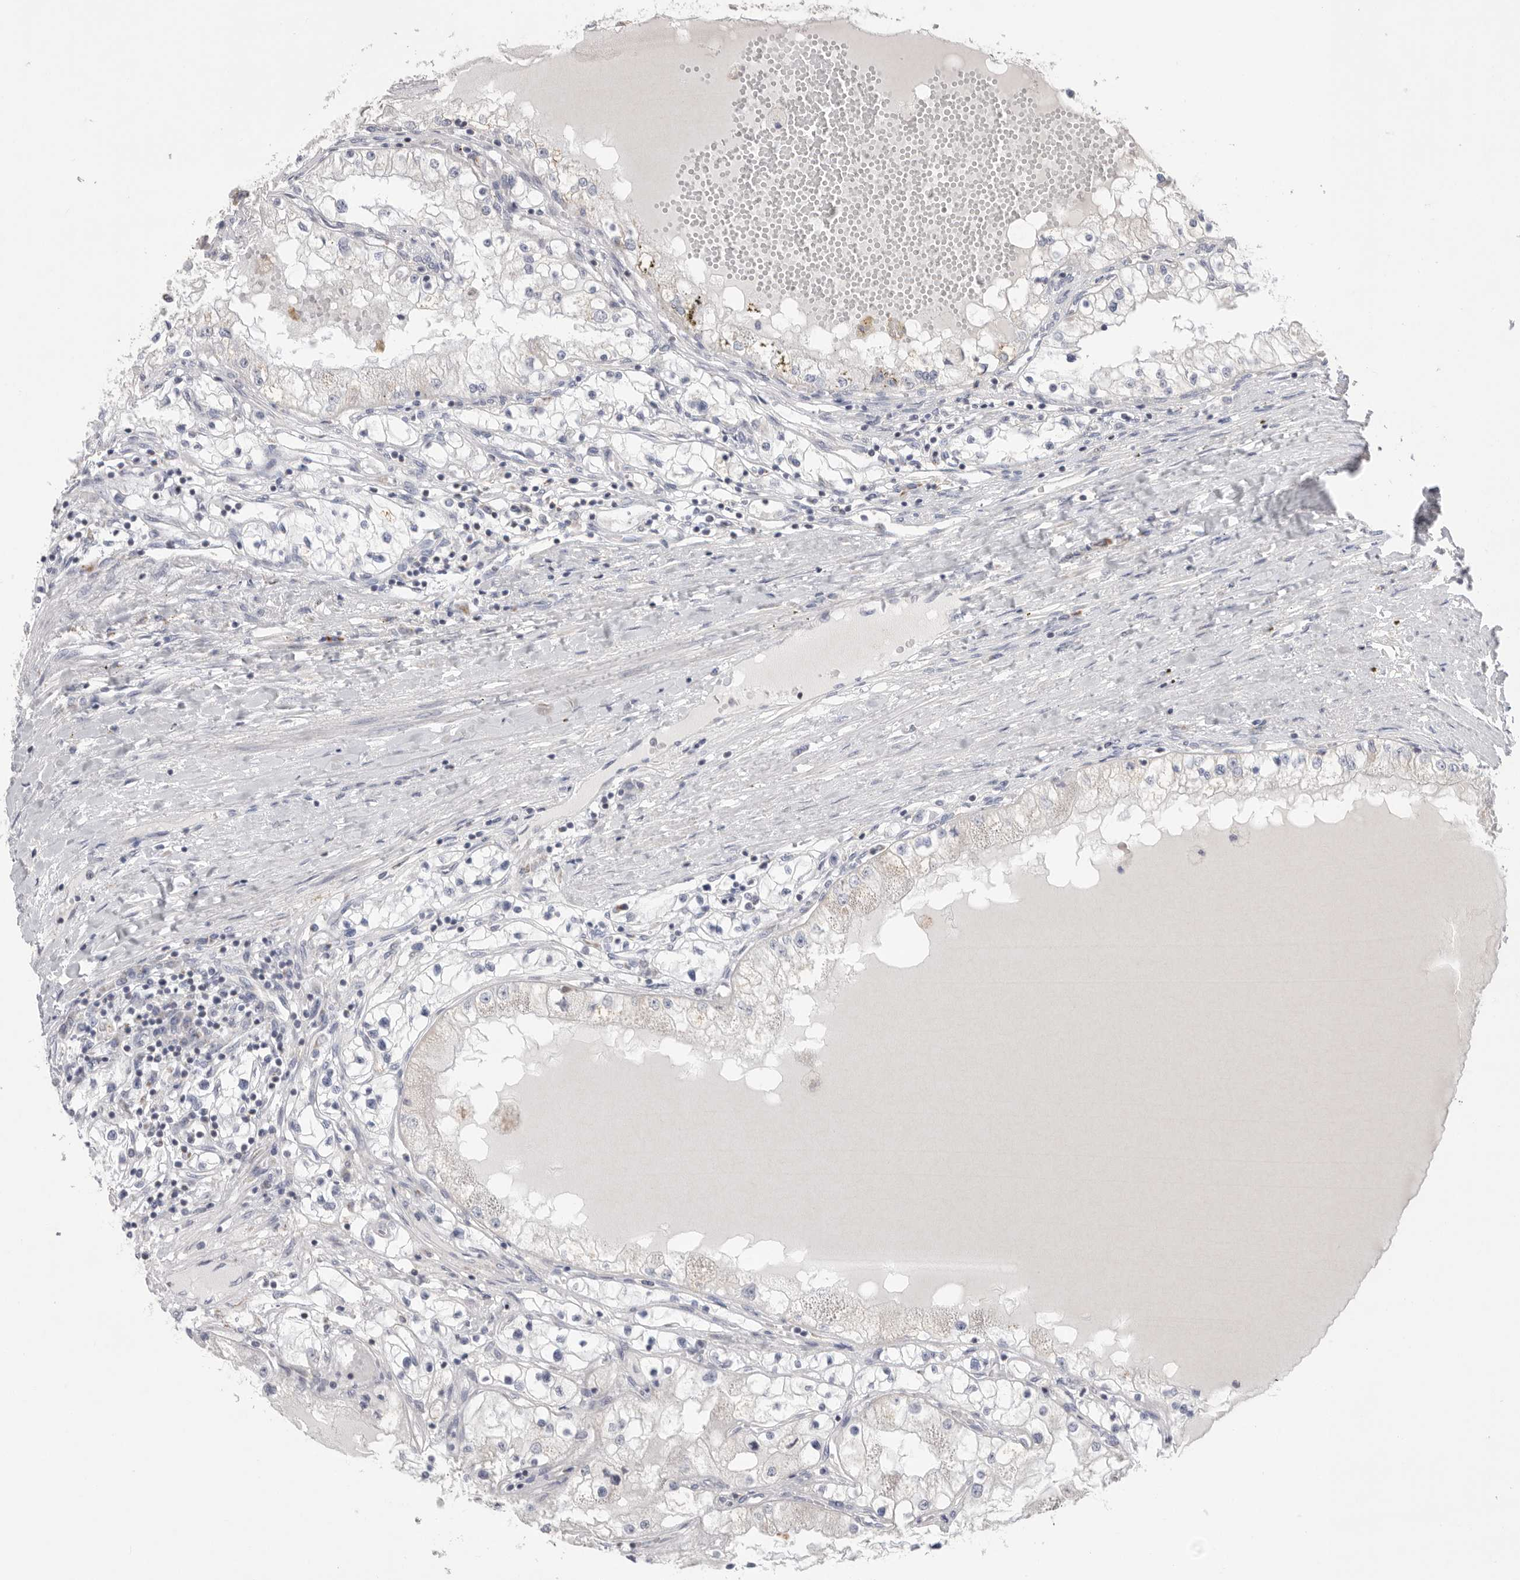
{"staining": {"intensity": "negative", "quantity": "none", "location": "none"}, "tissue": "renal cancer", "cell_type": "Tumor cells", "image_type": "cancer", "snomed": [{"axis": "morphology", "description": "Adenocarcinoma, NOS"}, {"axis": "topography", "description": "Kidney"}], "caption": "An image of renal cancer (adenocarcinoma) stained for a protein reveals no brown staining in tumor cells.", "gene": "VDAC3", "patient": {"sex": "male", "age": 68}}